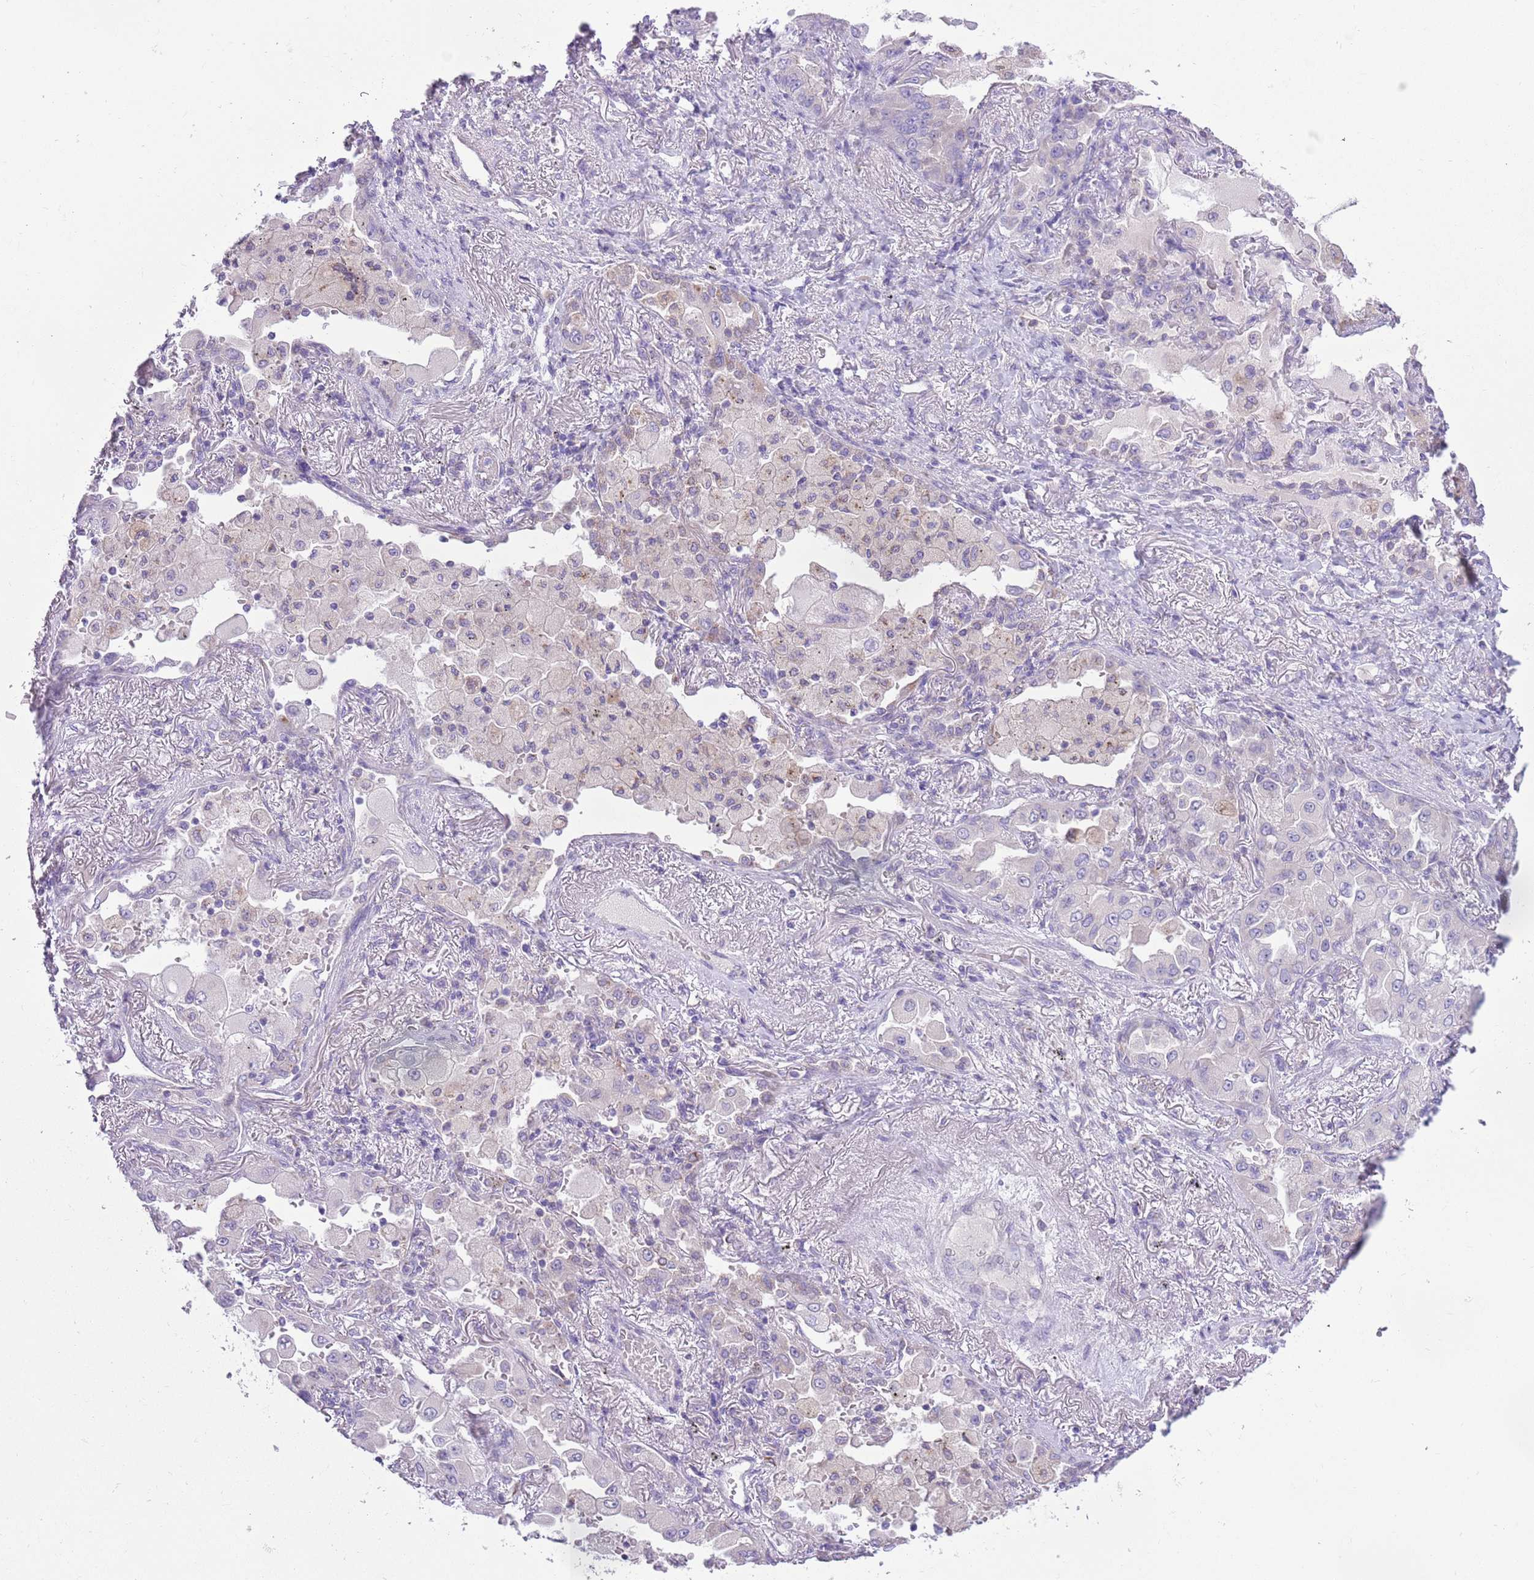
{"staining": {"intensity": "negative", "quantity": "none", "location": "none"}, "tissue": "lung cancer", "cell_type": "Tumor cells", "image_type": "cancer", "snomed": [{"axis": "morphology", "description": "Squamous cell carcinoma, NOS"}, {"axis": "topography", "description": "Lung"}], "caption": "This is an immunohistochemistry (IHC) histopathology image of squamous cell carcinoma (lung). There is no staining in tumor cells.", "gene": "ZNF697", "patient": {"sex": "male", "age": 74}}